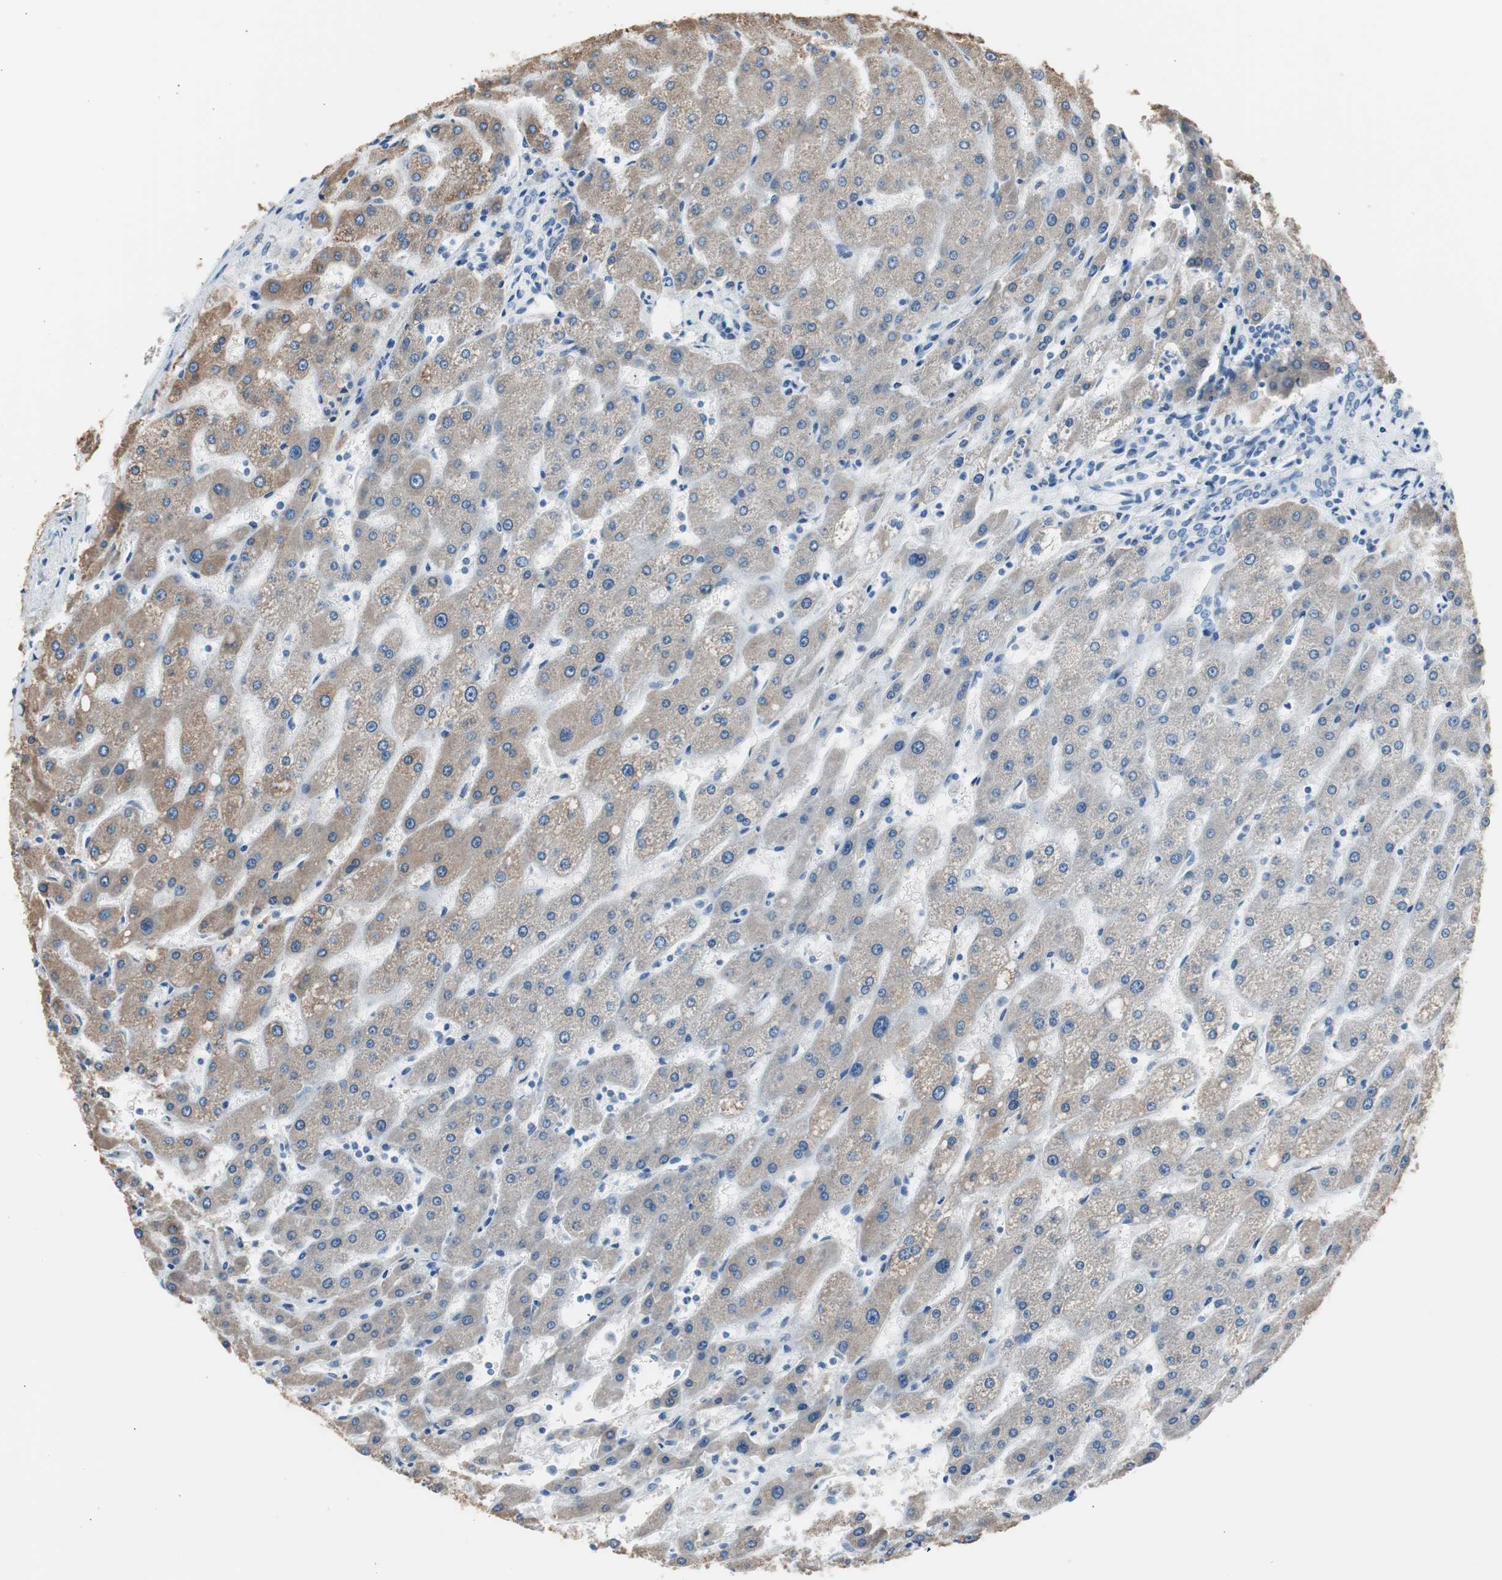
{"staining": {"intensity": "negative", "quantity": "none", "location": "none"}, "tissue": "liver", "cell_type": "Cholangiocytes", "image_type": "normal", "snomed": [{"axis": "morphology", "description": "Normal tissue, NOS"}, {"axis": "topography", "description": "Liver"}], "caption": "This is an immunohistochemistry photomicrograph of benign human liver. There is no expression in cholangiocytes.", "gene": "S100A7A", "patient": {"sex": "male", "age": 67}}